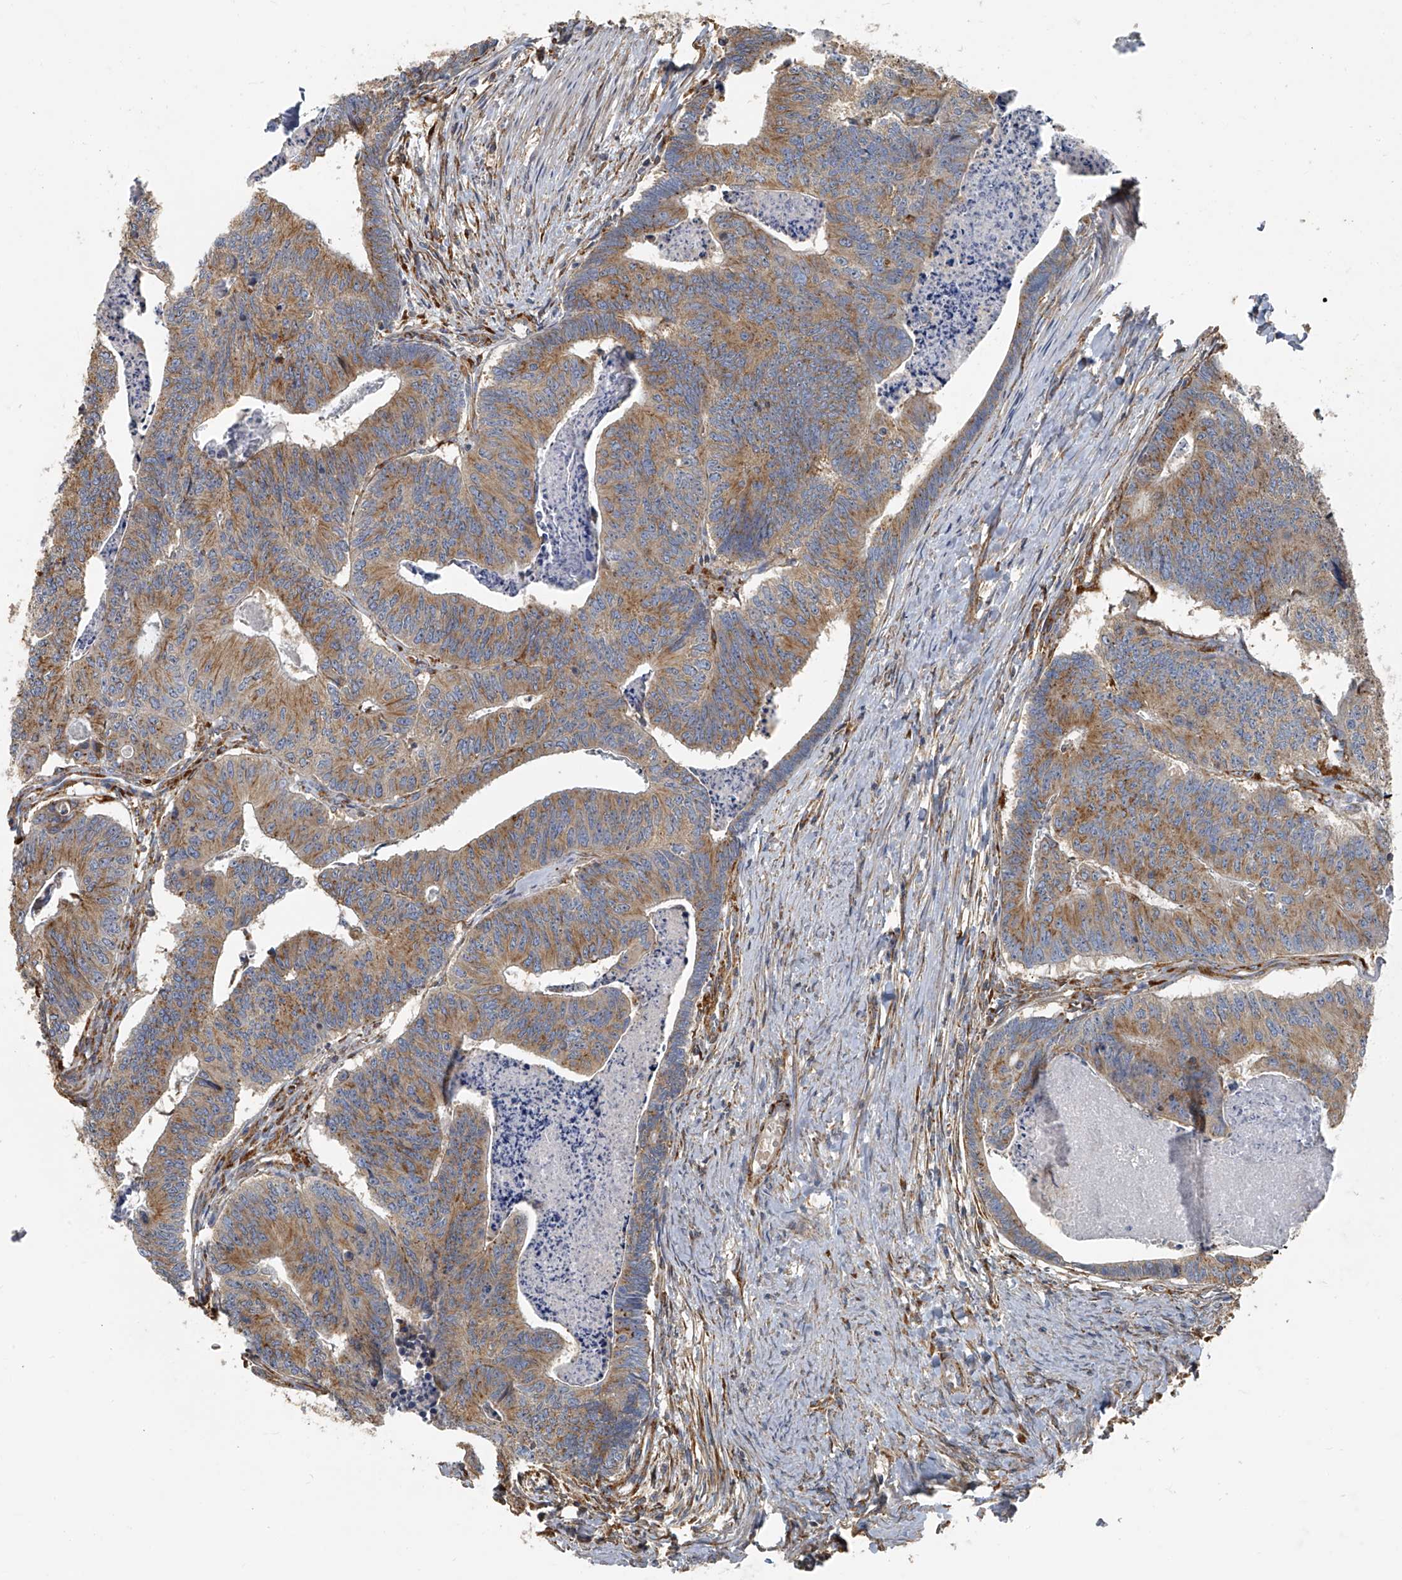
{"staining": {"intensity": "moderate", "quantity": ">75%", "location": "cytoplasmic/membranous"}, "tissue": "colorectal cancer", "cell_type": "Tumor cells", "image_type": "cancer", "snomed": [{"axis": "morphology", "description": "Adenocarcinoma, NOS"}, {"axis": "topography", "description": "Colon"}], "caption": "Immunohistochemistry (IHC) of human colorectal adenocarcinoma shows medium levels of moderate cytoplasmic/membranous expression in approximately >75% of tumor cells.", "gene": "SEPTIN7", "patient": {"sex": "female", "age": 67}}